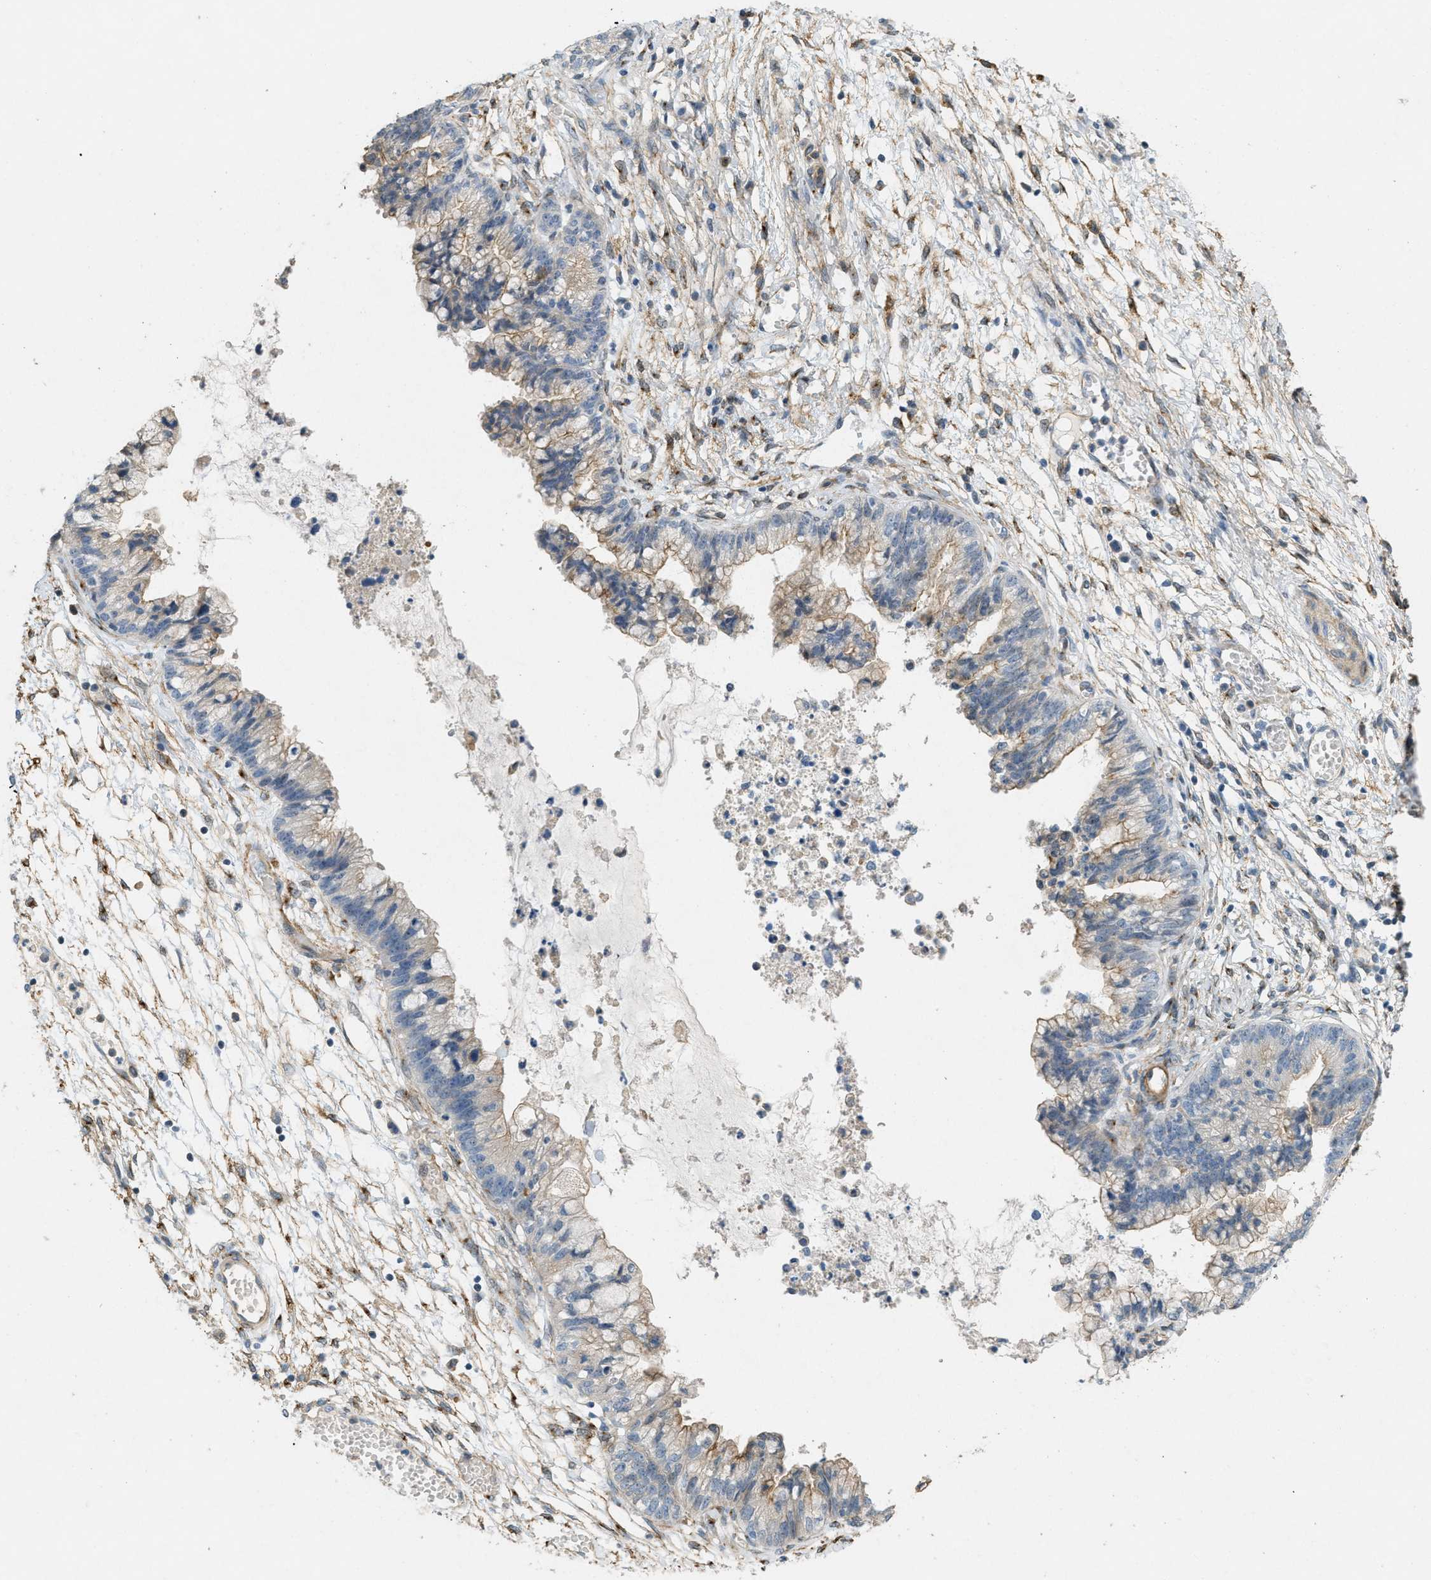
{"staining": {"intensity": "weak", "quantity": "<25%", "location": "cytoplasmic/membranous"}, "tissue": "cervical cancer", "cell_type": "Tumor cells", "image_type": "cancer", "snomed": [{"axis": "morphology", "description": "Adenocarcinoma, NOS"}, {"axis": "topography", "description": "Cervix"}], "caption": "High magnification brightfield microscopy of cervical adenocarcinoma stained with DAB (3,3'-diaminobenzidine) (brown) and counterstained with hematoxylin (blue): tumor cells show no significant staining. Brightfield microscopy of immunohistochemistry (IHC) stained with DAB (3,3'-diaminobenzidine) (brown) and hematoxylin (blue), captured at high magnification.", "gene": "ADCY5", "patient": {"sex": "female", "age": 44}}